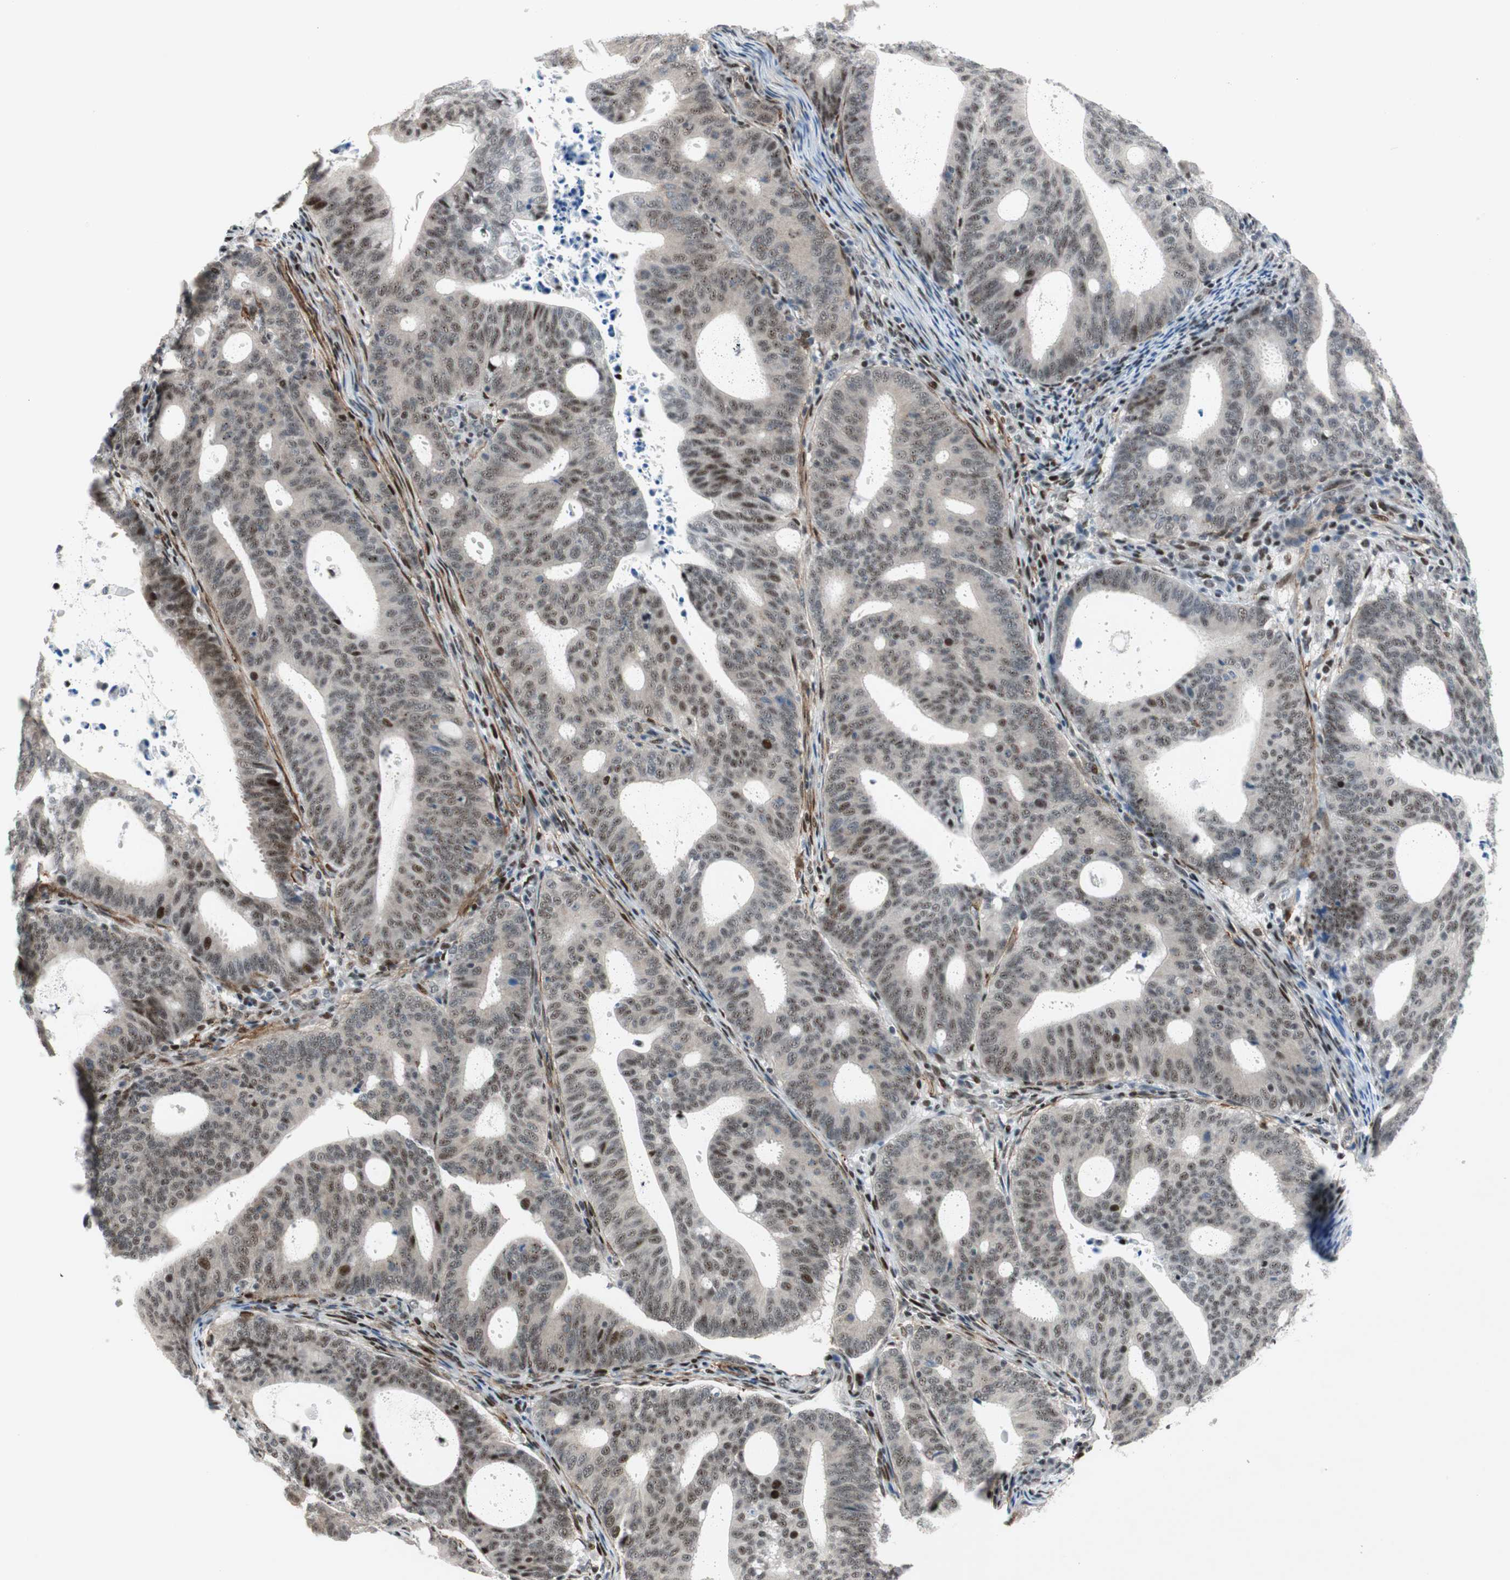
{"staining": {"intensity": "strong", "quantity": ">75%", "location": "nuclear"}, "tissue": "endometrial cancer", "cell_type": "Tumor cells", "image_type": "cancer", "snomed": [{"axis": "morphology", "description": "Adenocarcinoma, NOS"}, {"axis": "topography", "description": "Uterus"}], "caption": "The micrograph demonstrates a brown stain indicating the presence of a protein in the nuclear of tumor cells in adenocarcinoma (endometrial).", "gene": "FBXO44", "patient": {"sex": "female", "age": 83}}